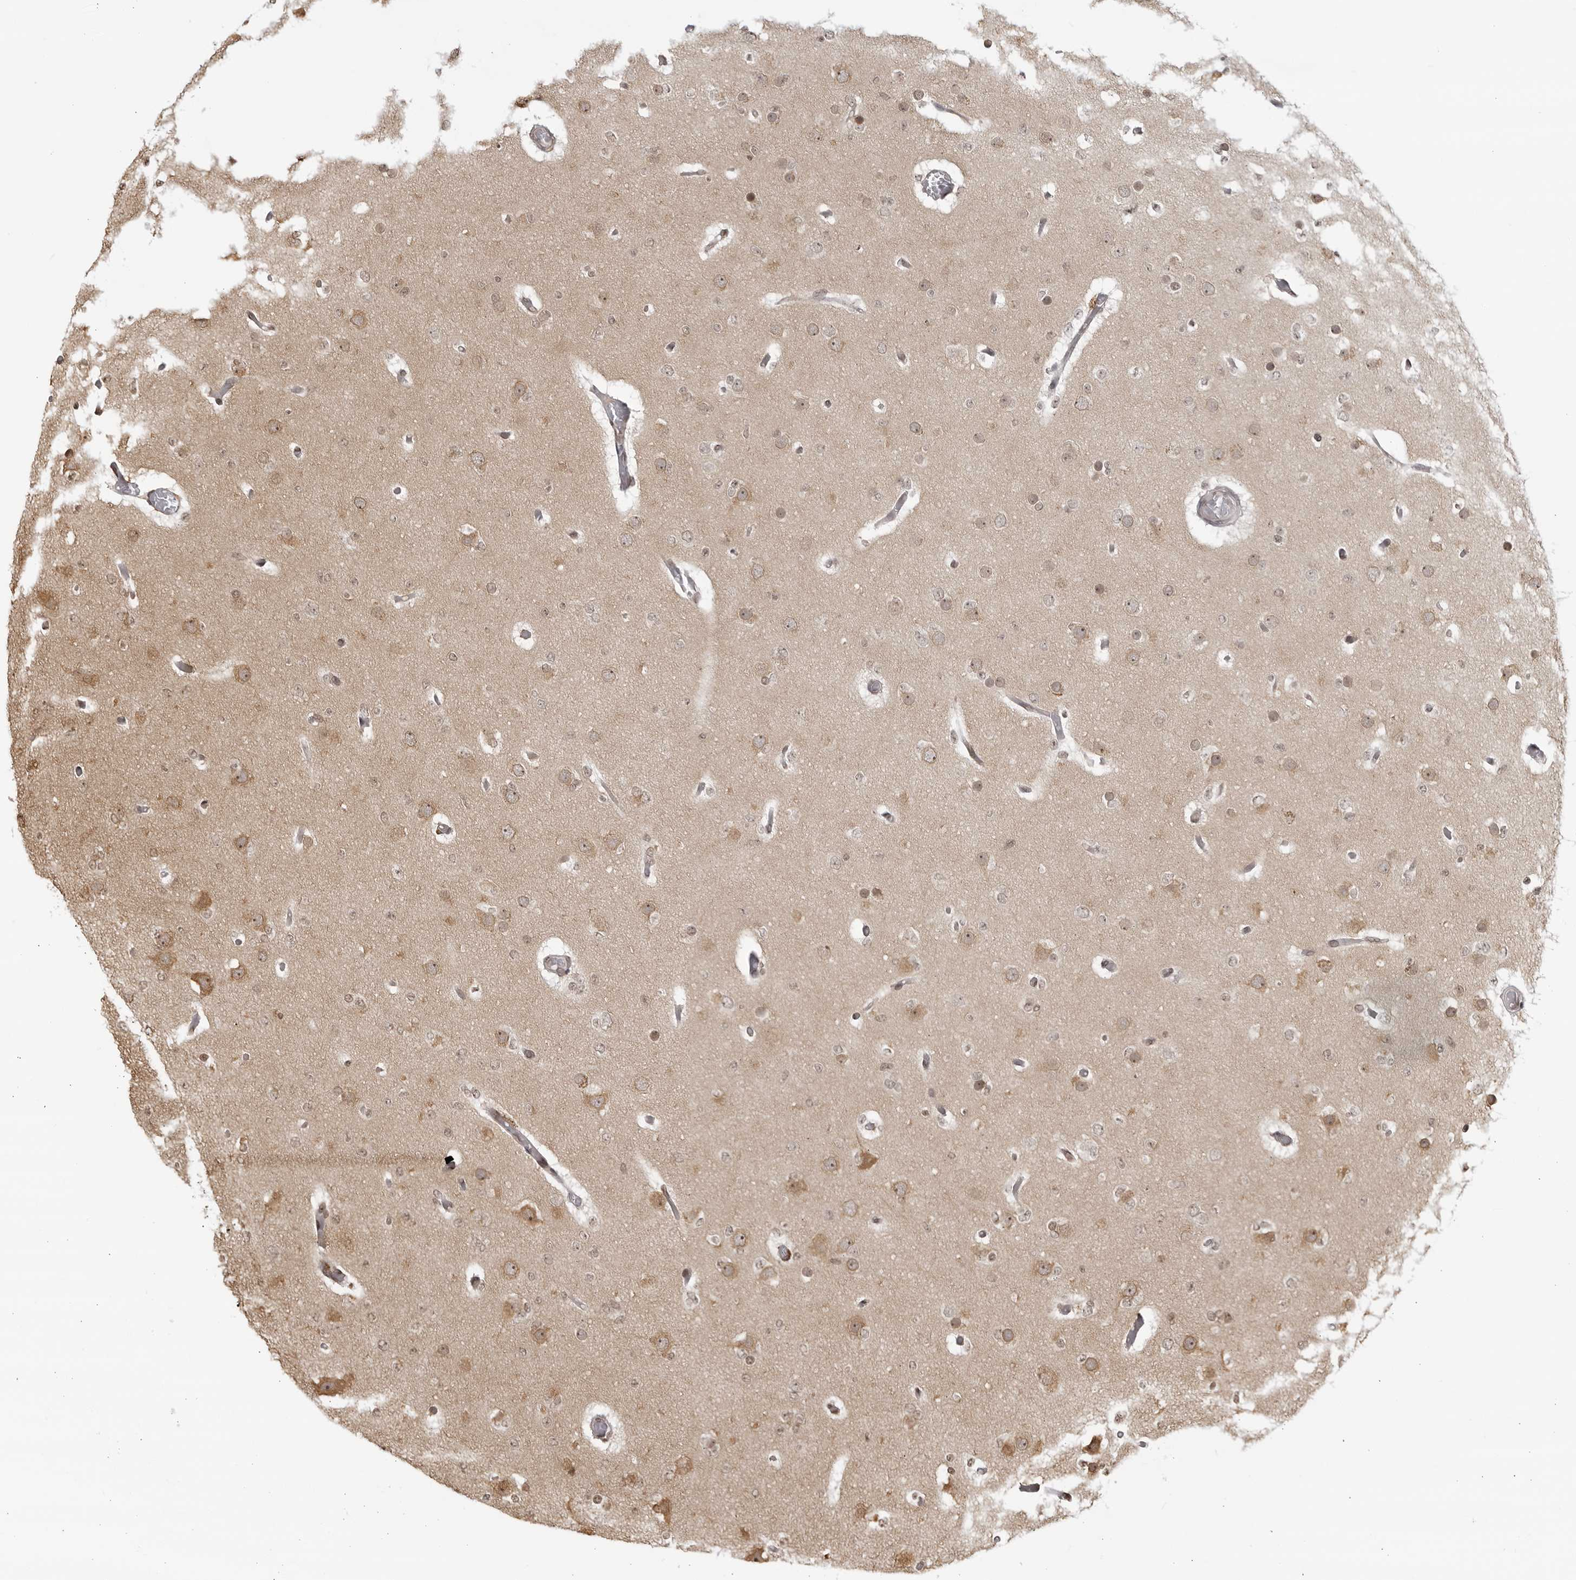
{"staining": {"intensity": "weak", "quantity": "25%-75%", "location": "cytoplasmic/membranous,nuclear"}, "tissue": "glioma", "cell_type": "Tumor cells", "image_type": "cancer", "snomed": [{"axis": "morphology", "description": "Glioma, malignant, Low grade"}, {"axis": "topography", "description": "Brain"}], "caption": "Immunohistochemical staining of human glioma shows low levels of weak cytoplasmic/membranous and nuclear expression in about 25%-75% of tumor cells. The staining was performed using DAB (3,3'-diaminobenzidine), with brown indicating positive protein expression. Nuclei are stained blue with hematoxylin.", "gene": "RASGEF1C", "patient": {"sex": "female", "age": 22}}